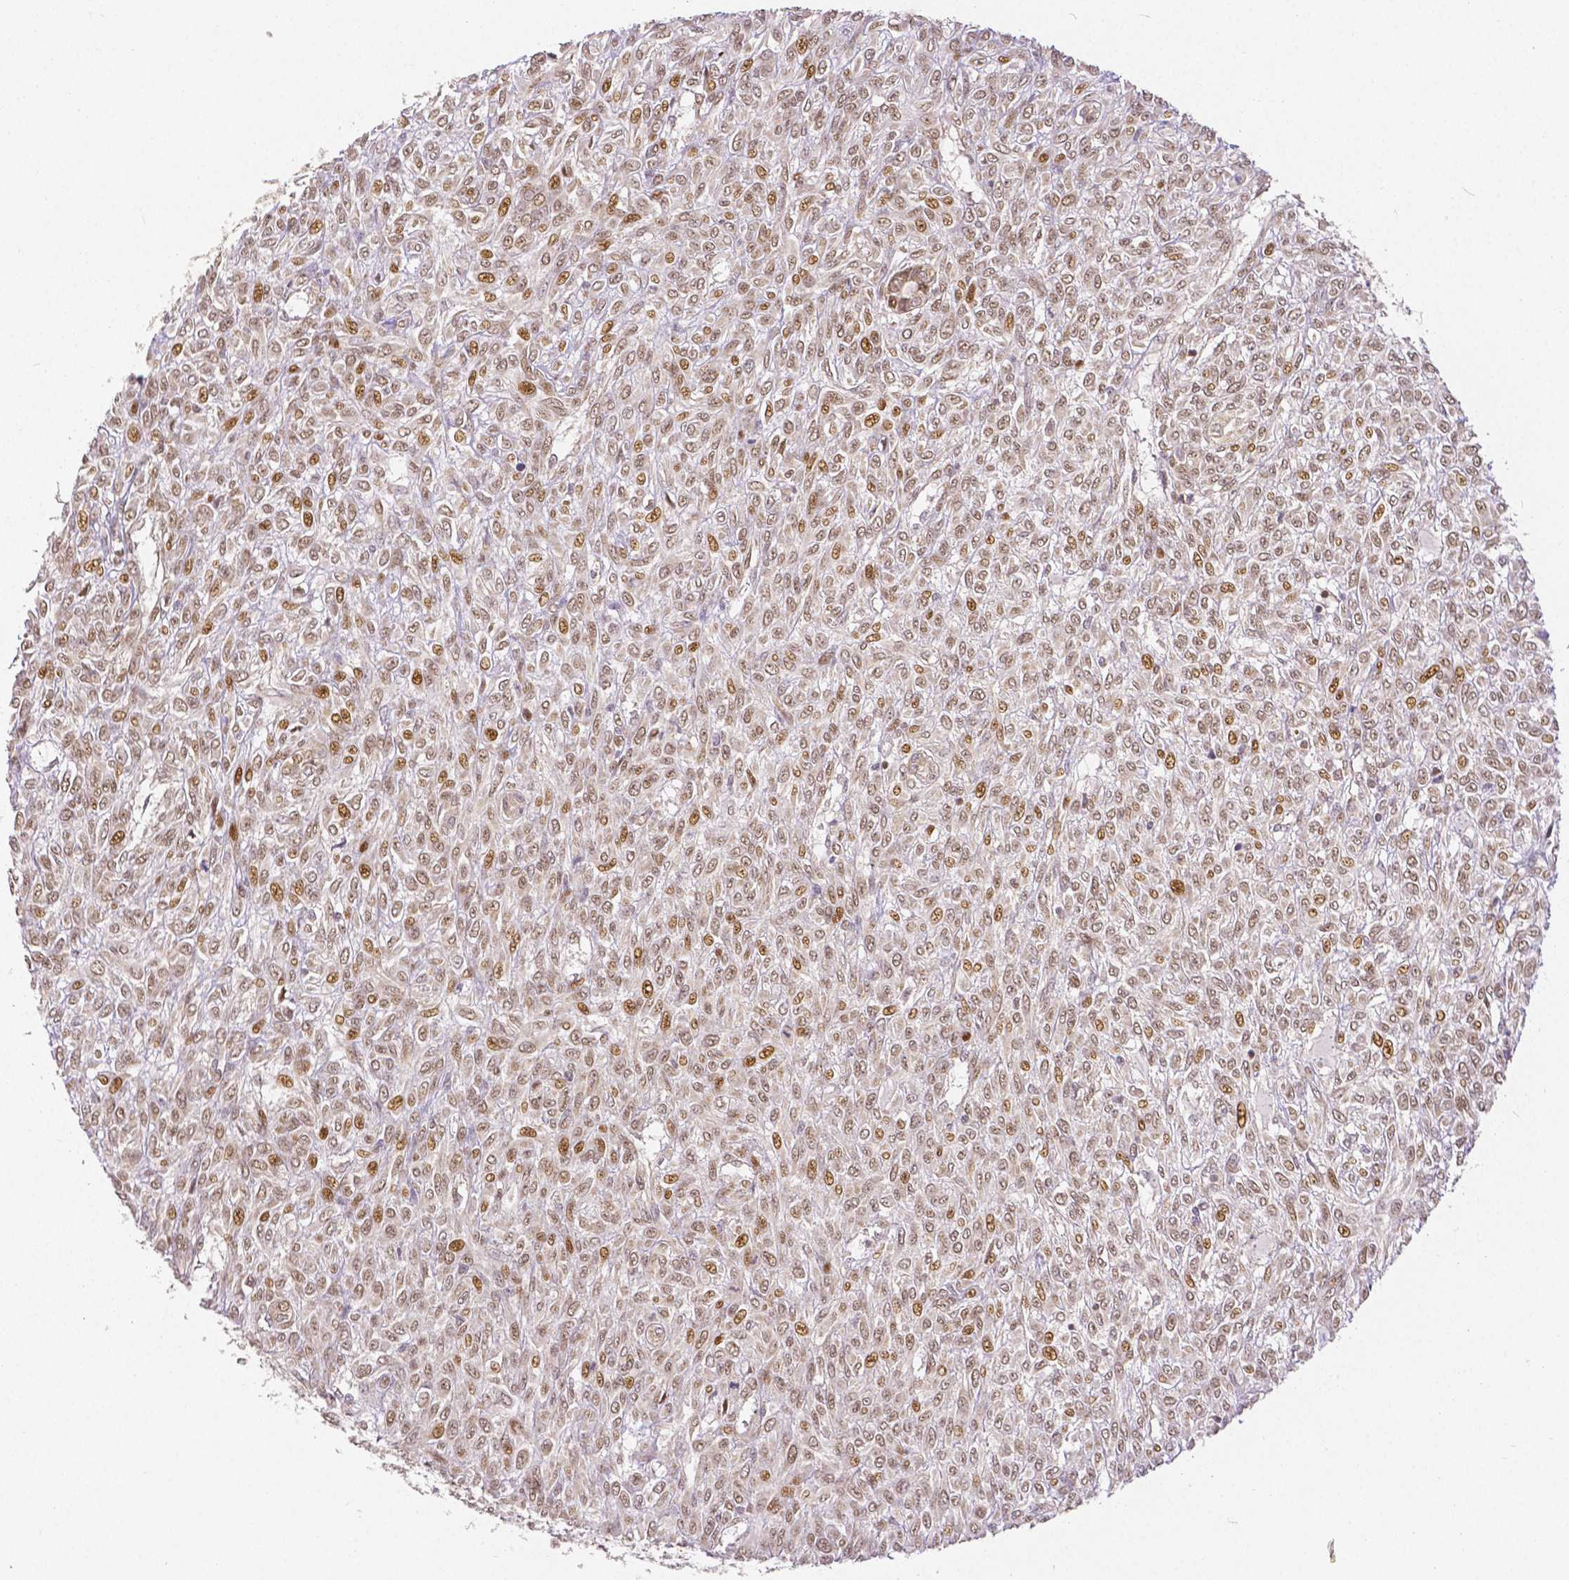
{"staining": {"intensity": "moderate", "quantity": ">75%", "location": "nuclear"}, "tissue": "renal cancer", "cell_type": "Tumor cells", "image_type": "cancer", "snomed": [{"axis": "morphology", "description": "Adenocarcinoma, NOS"}, {"axis": "topography", "description": "Kidney"}], "caption": "Immunohistochemistry (IHC) of renal cancer shows medium levels of moderate nuclear staining in approximately >75% of tumor cells.", "gene": "RHOT1", "patient": {"sex": "male", "age": 58}}